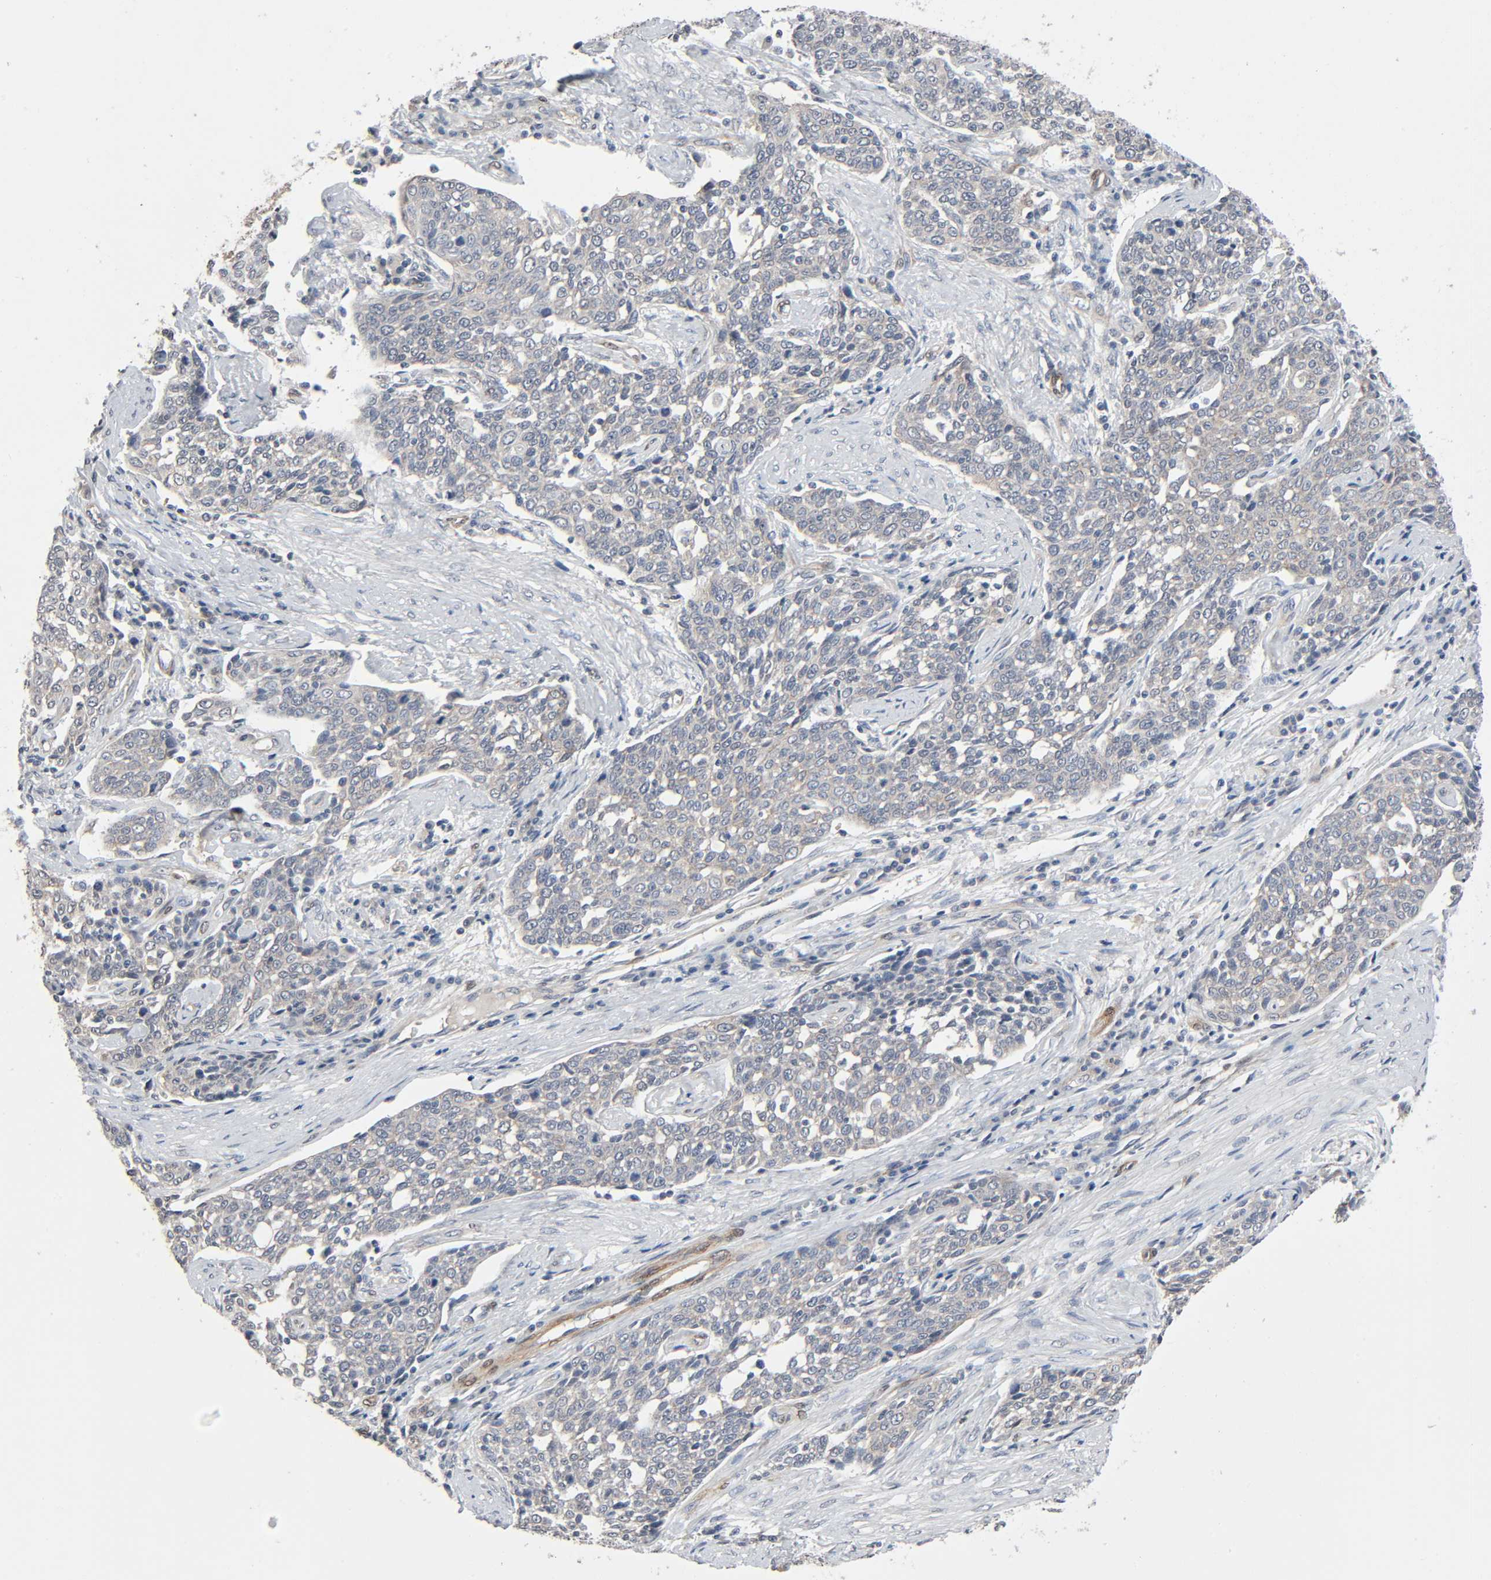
{"staining": {"intensity": "weak", "quantity": "25%-75%", "location": "cytoplasmic/membranous"}, "tissue": "cervical cancer", "cell_type": "Tumor cells", "image_type": "cancer", "snomed": [{"axis": "morphology", "description": "Squamous cell carcinoma, NOS"}, {"axis": "topography", "description": "Cervix"}], "caption": "Immunohistochemistry (IHC) (DAB (3,3'-diaminobenzidine)) staining of squamous cell carcinoma (cervical) demonstrates weak cytoplasmic/membranous protein expression in about 25%-75% of tumor cells.", "gene": "PTK2", "patient": {"sex": "female", "age": 34}}